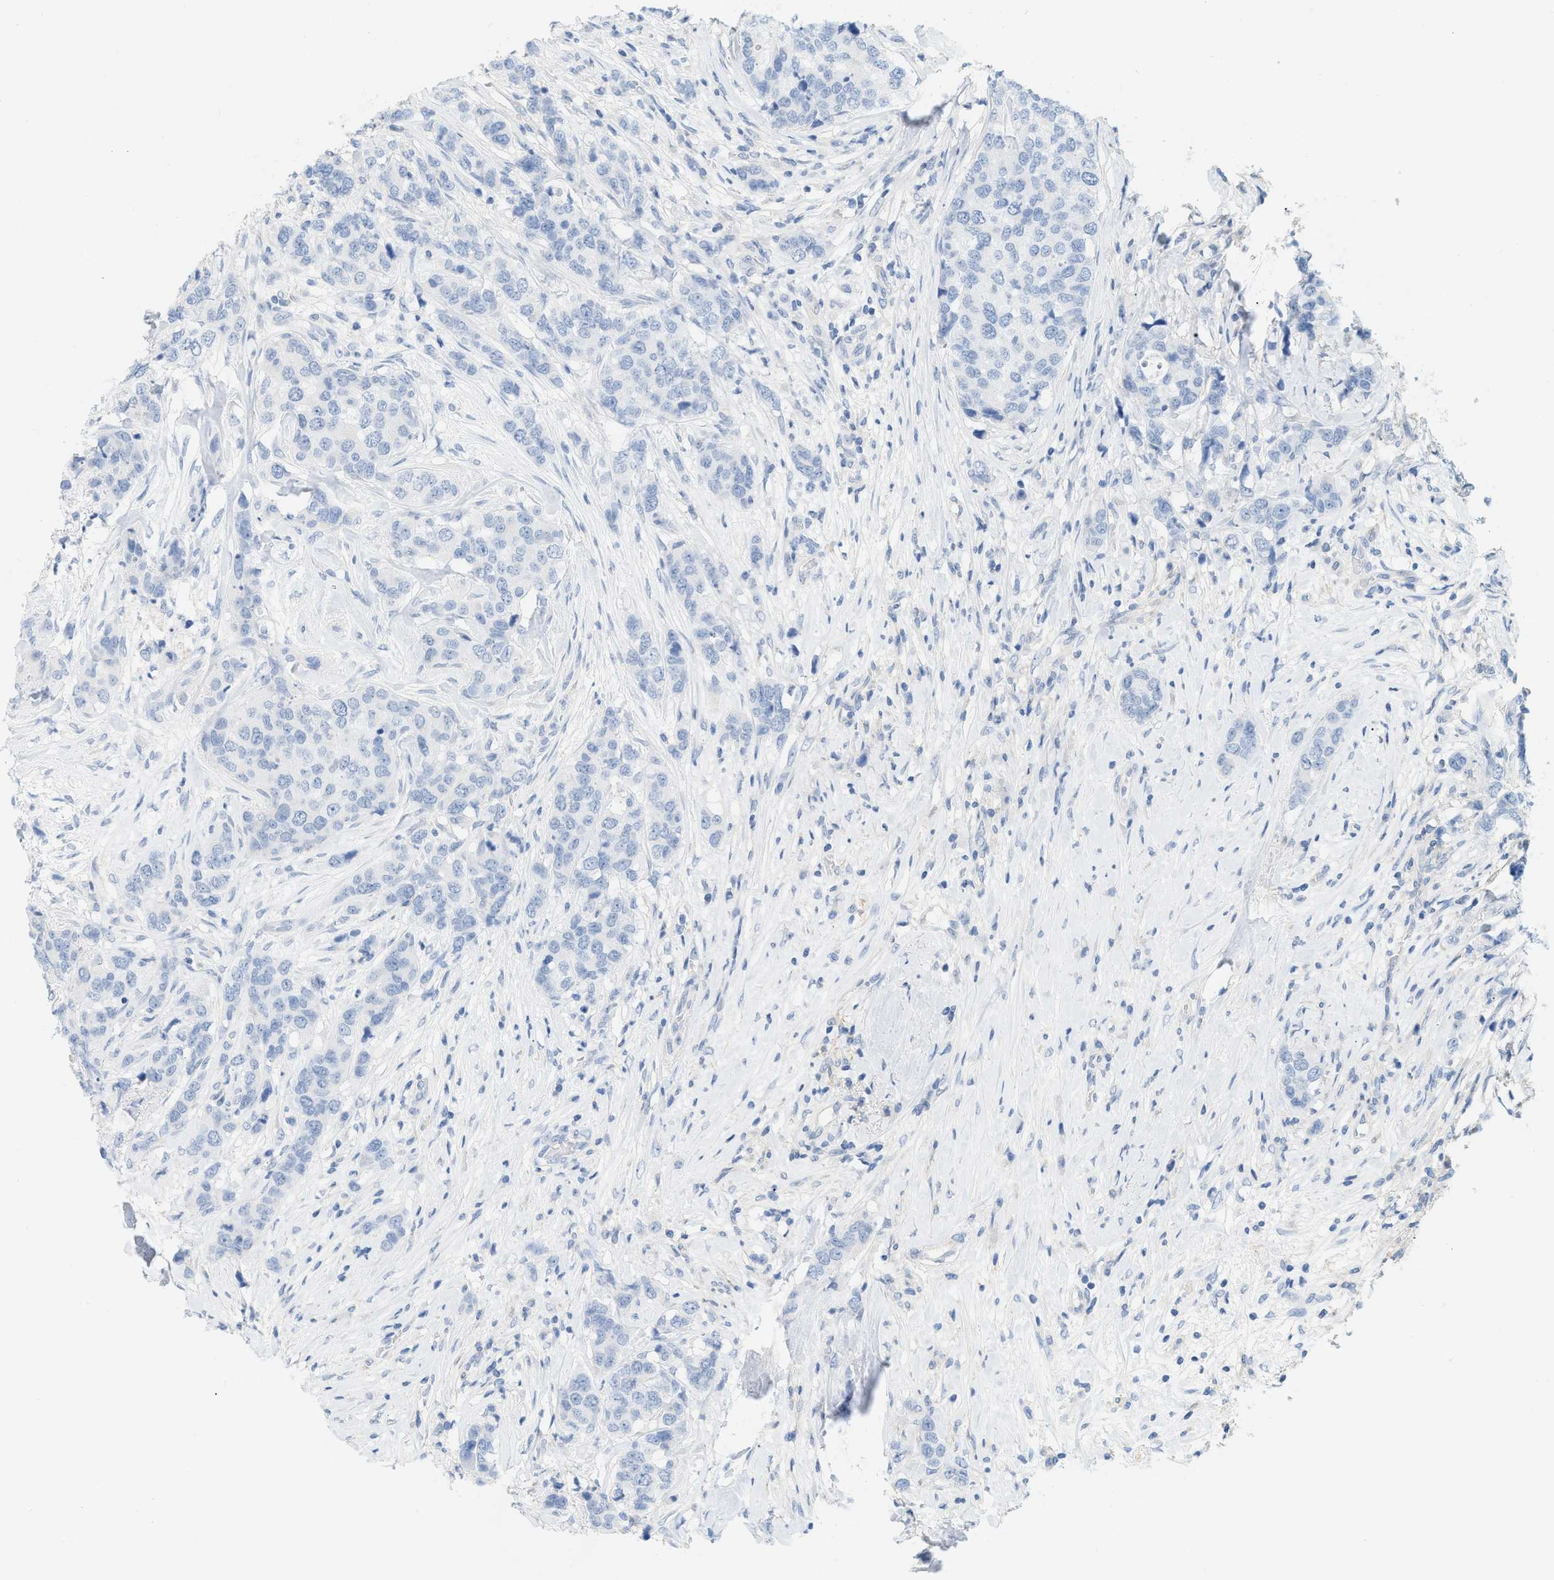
{"staining": {"intensity": "negative", "quantity": "none", "location": "none"}, "tissue": "breast cancer", "cell_type": "Tumor cells", "image_type": "cancer", "snomed": [{"axis": "morphology", "description": "Lobular carcinoma"}, {"axis": "topography", "description": "Breast"}], "caption": "Breast cancer stained for a protein using immunohistochemistry (IHC) reveals no staining tumor cells.", "gene": "PAPPA", "patient": {"sex": "female", "age": 59}}